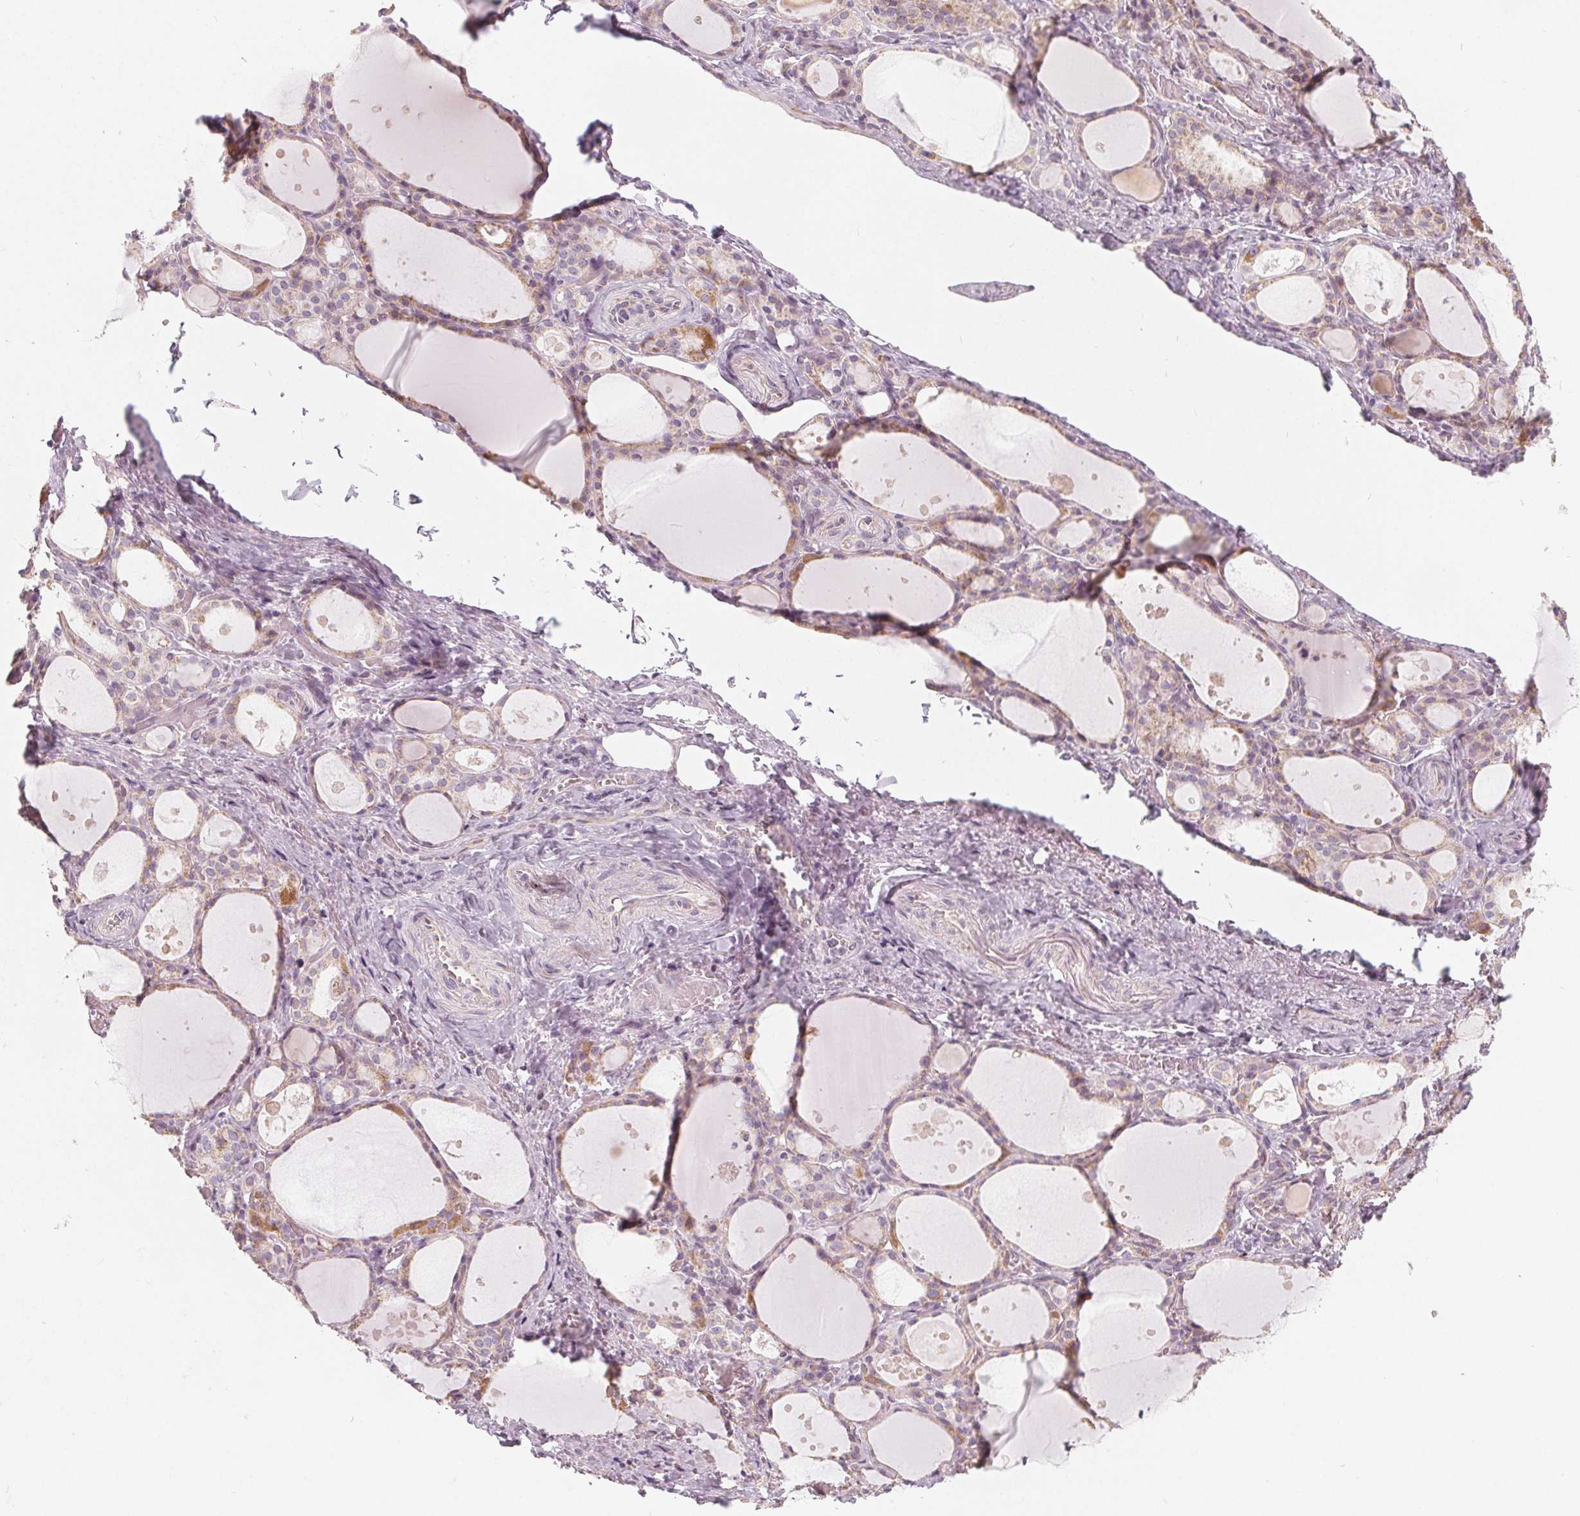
{"staining": {"intensity": "weak", "quantity": ">75%", "location": "cytoplasmic/membranous"}, "tissue": "thyroid gland", "cell_type": "Glandular cells", "image_type": "normal", "snomed": [{"axis": "morphology", "description": "Normal tissue, NOS"}, {"axis": "topography", "description": "Thyroid gland"}], "caption": "Weak cytoplasmic/membranous positivity for a protein is present in about >75% of glandular cells of normal thyroid gland using immunohistochemistry (IHC).", "gene": "NUP210L", "patient": {"sex": "male", "age": 68}}